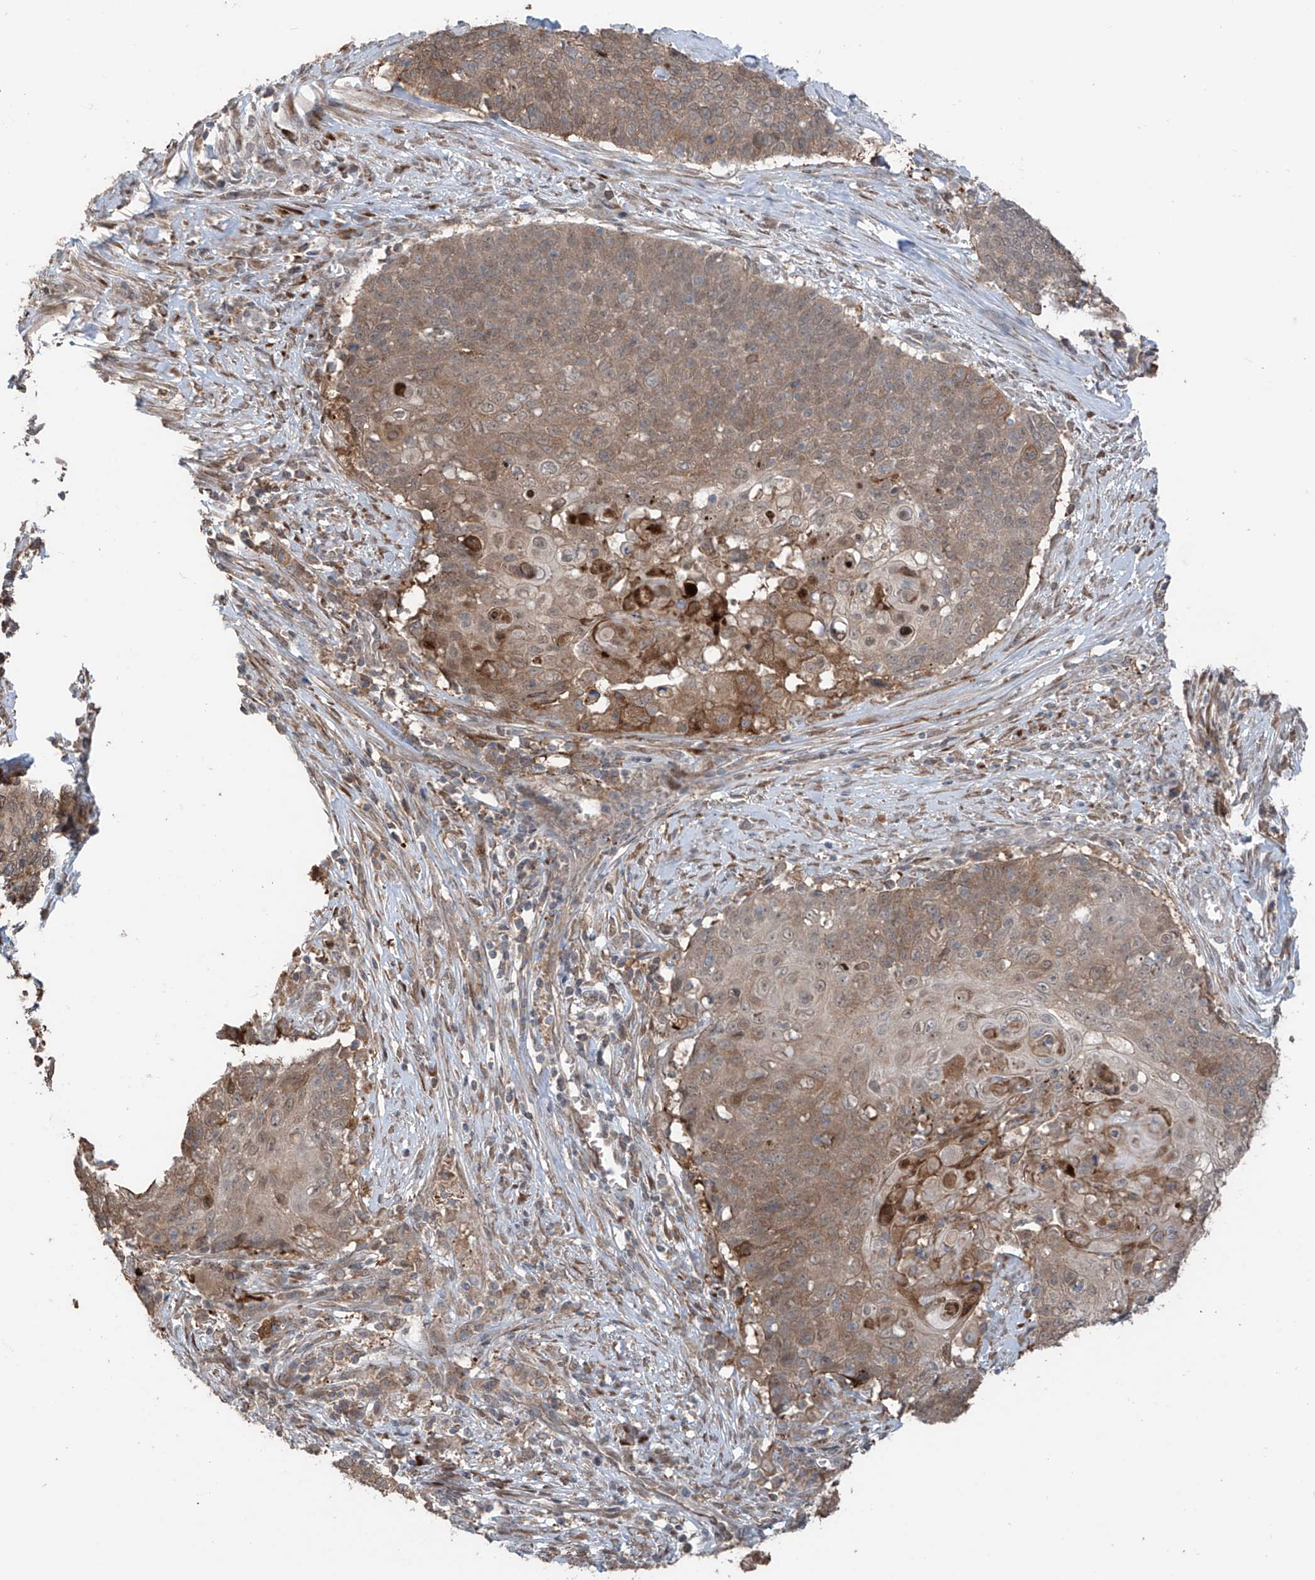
{"staining": {"intensity": "moderate", "quantity": ">75%", "location": "cytoplasmic/membranous"}, "tissue": "cervical cancer", "cell_type": "Tumor cells", "image_type": "cancer", "snomed": [{"axis": "morphology", "description": "Squamous cell carcinoma, NOS"}, {"axis": "topography", "description": "Cervix"}], "caption": "This is an image of immunohistochemistry (IHC) staining of cervical squamous cell carcinoma, which shows moderate staining in the cytoplasmic/membranous of tumor cells.", "gene": "SAMD3", "patient": {"sex": "female", "age": 39}}